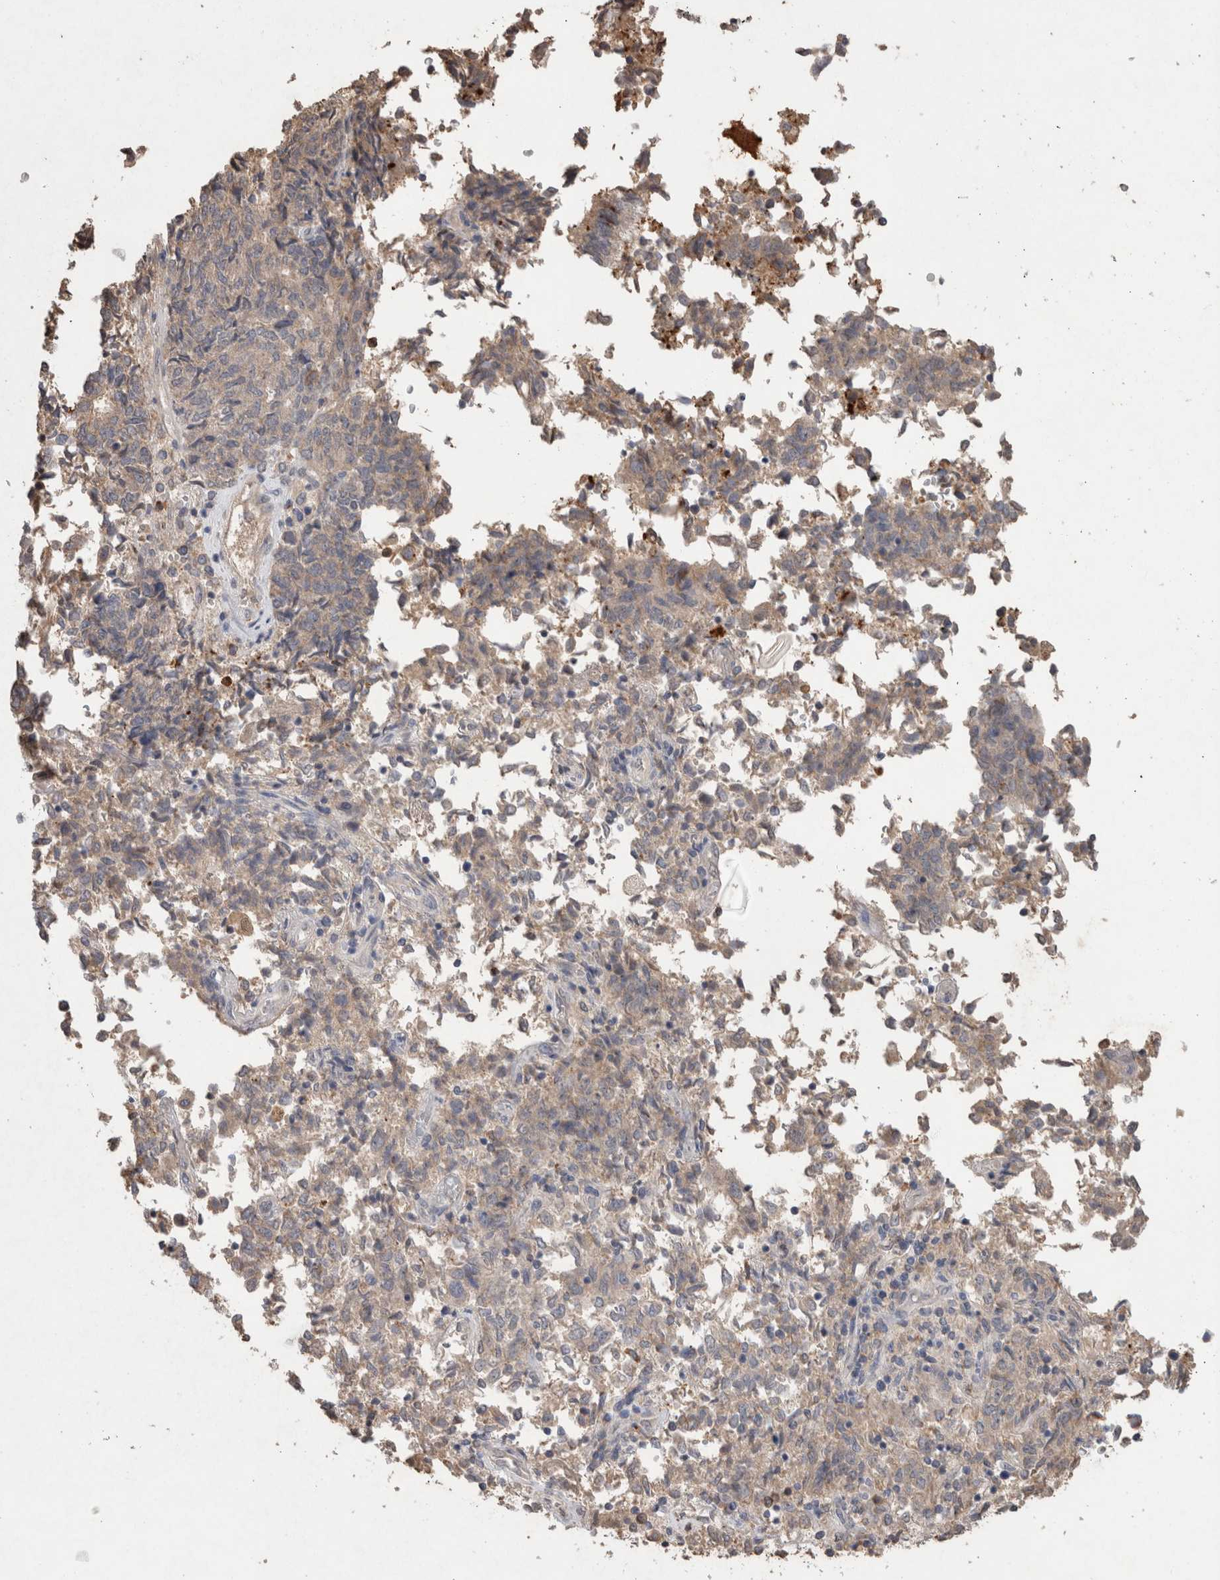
{"staining": {"intensity": "negative", "quantity": "none", "location": "none"}, "tissue": "endometrial cancer", "cell_type": "Tumor cells", "image_type": "cancer", "snomed": [{"axis": "morphology", "description": "Adenocarcinoma, NOS"}, {"axis": "topography", "description": "Endometrium"}], "caption": "The immunohistochemistry (IHC) histopathology image has no significant expression in tumor cells of endometrial cancer tissue.", "gene": "FABP7", "patient": {"sex": "female", "age": 80}}